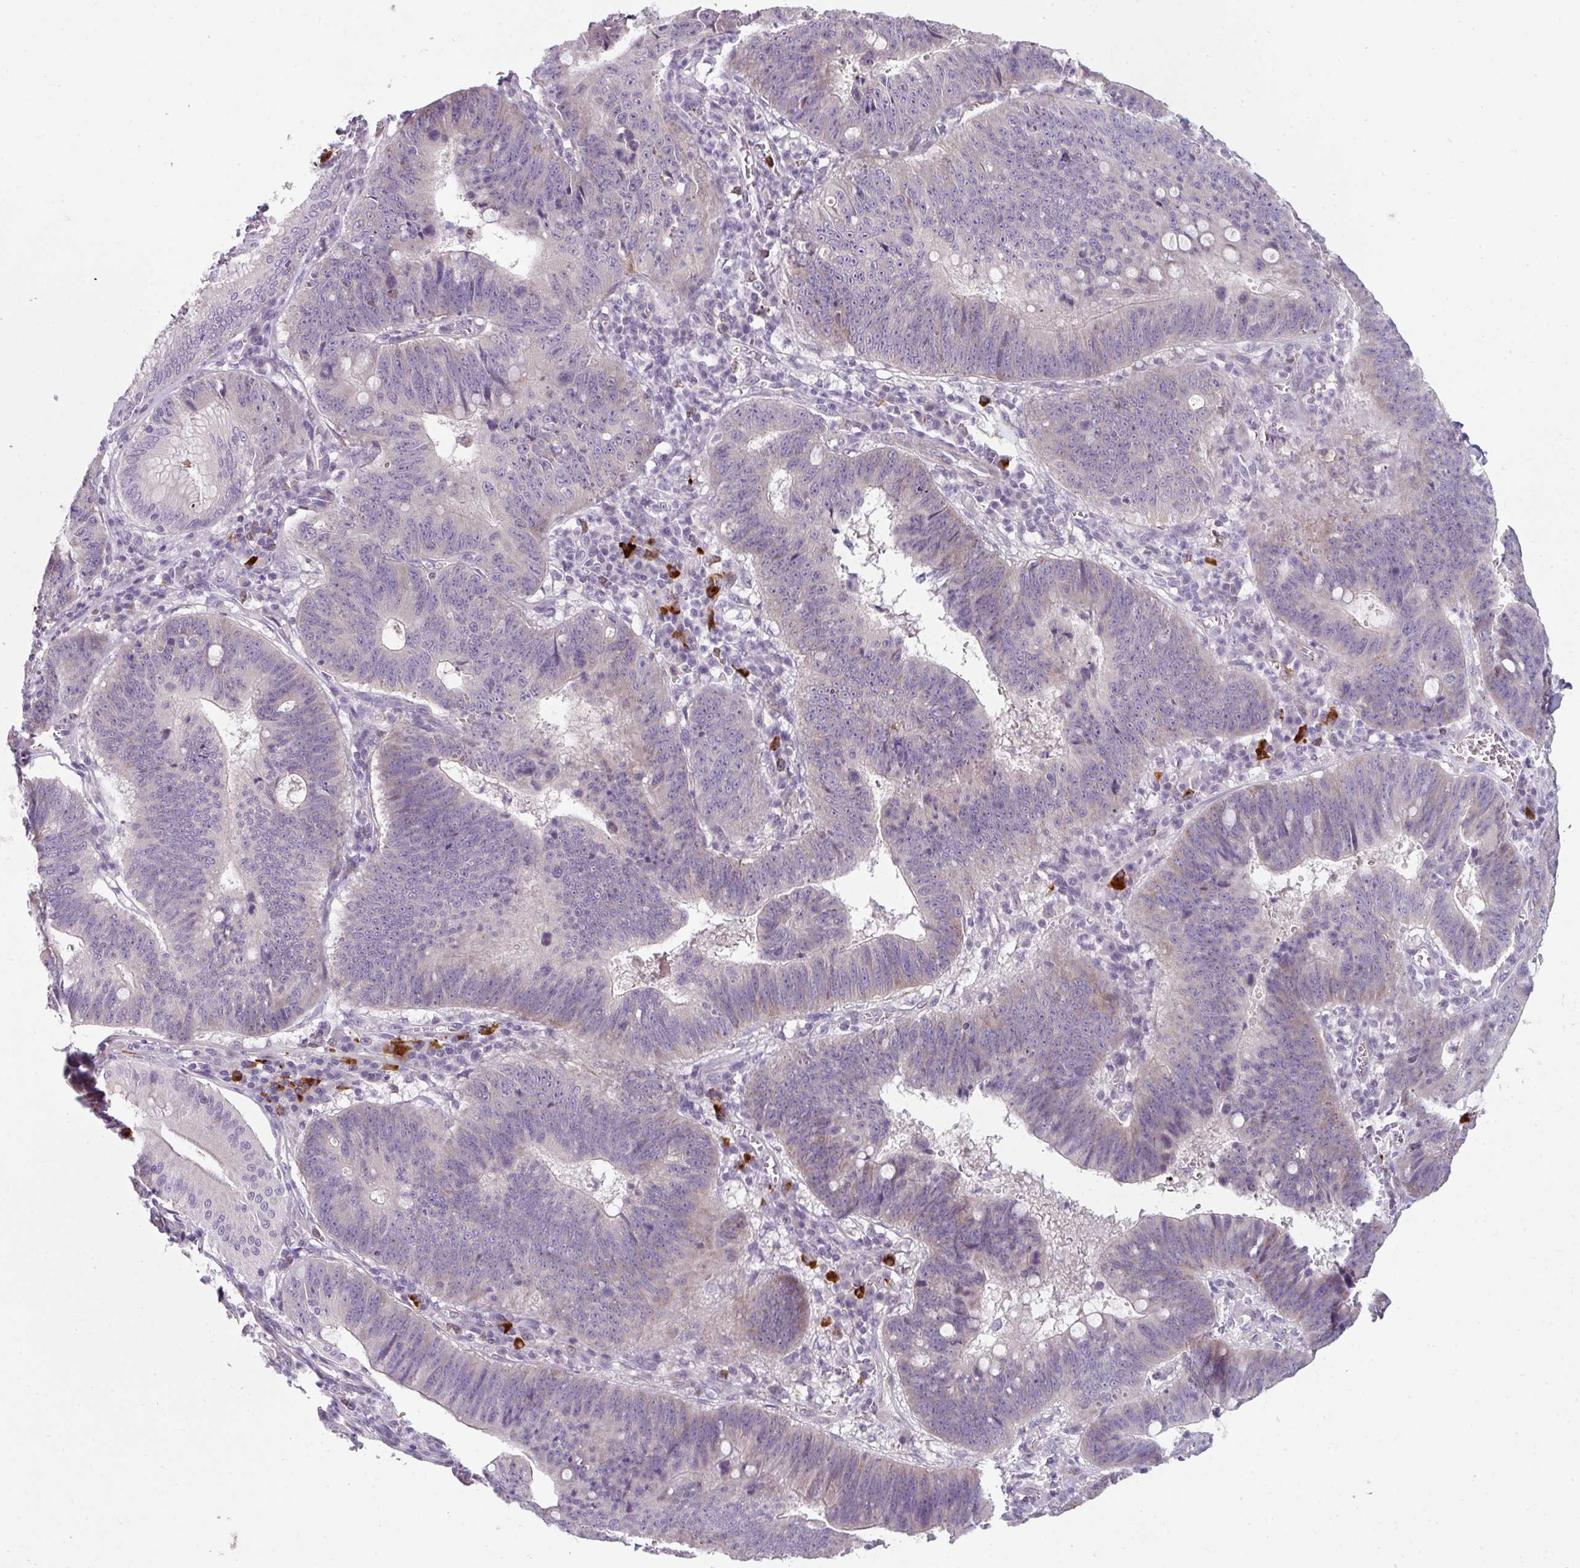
{"staining": {"intensity": "weak", "quantity": "<25%", "location": "cytoplasmic/membranous"}, "tissue": "stomach cancer", "cell_type": "Tumor cells", "image_type": "cancer", "snomed": [{"axis": "morphology", "description": "Adenocarcinoma, NOS"}, {"axis": "topography", "description": "Stomach"}], "caption": "Stomach cancer was stained to show a protein in brown. There is no significant positivity in tumor cells.", "gene": "FHAD1", "patient": {"sex": "male", "age": 59}}